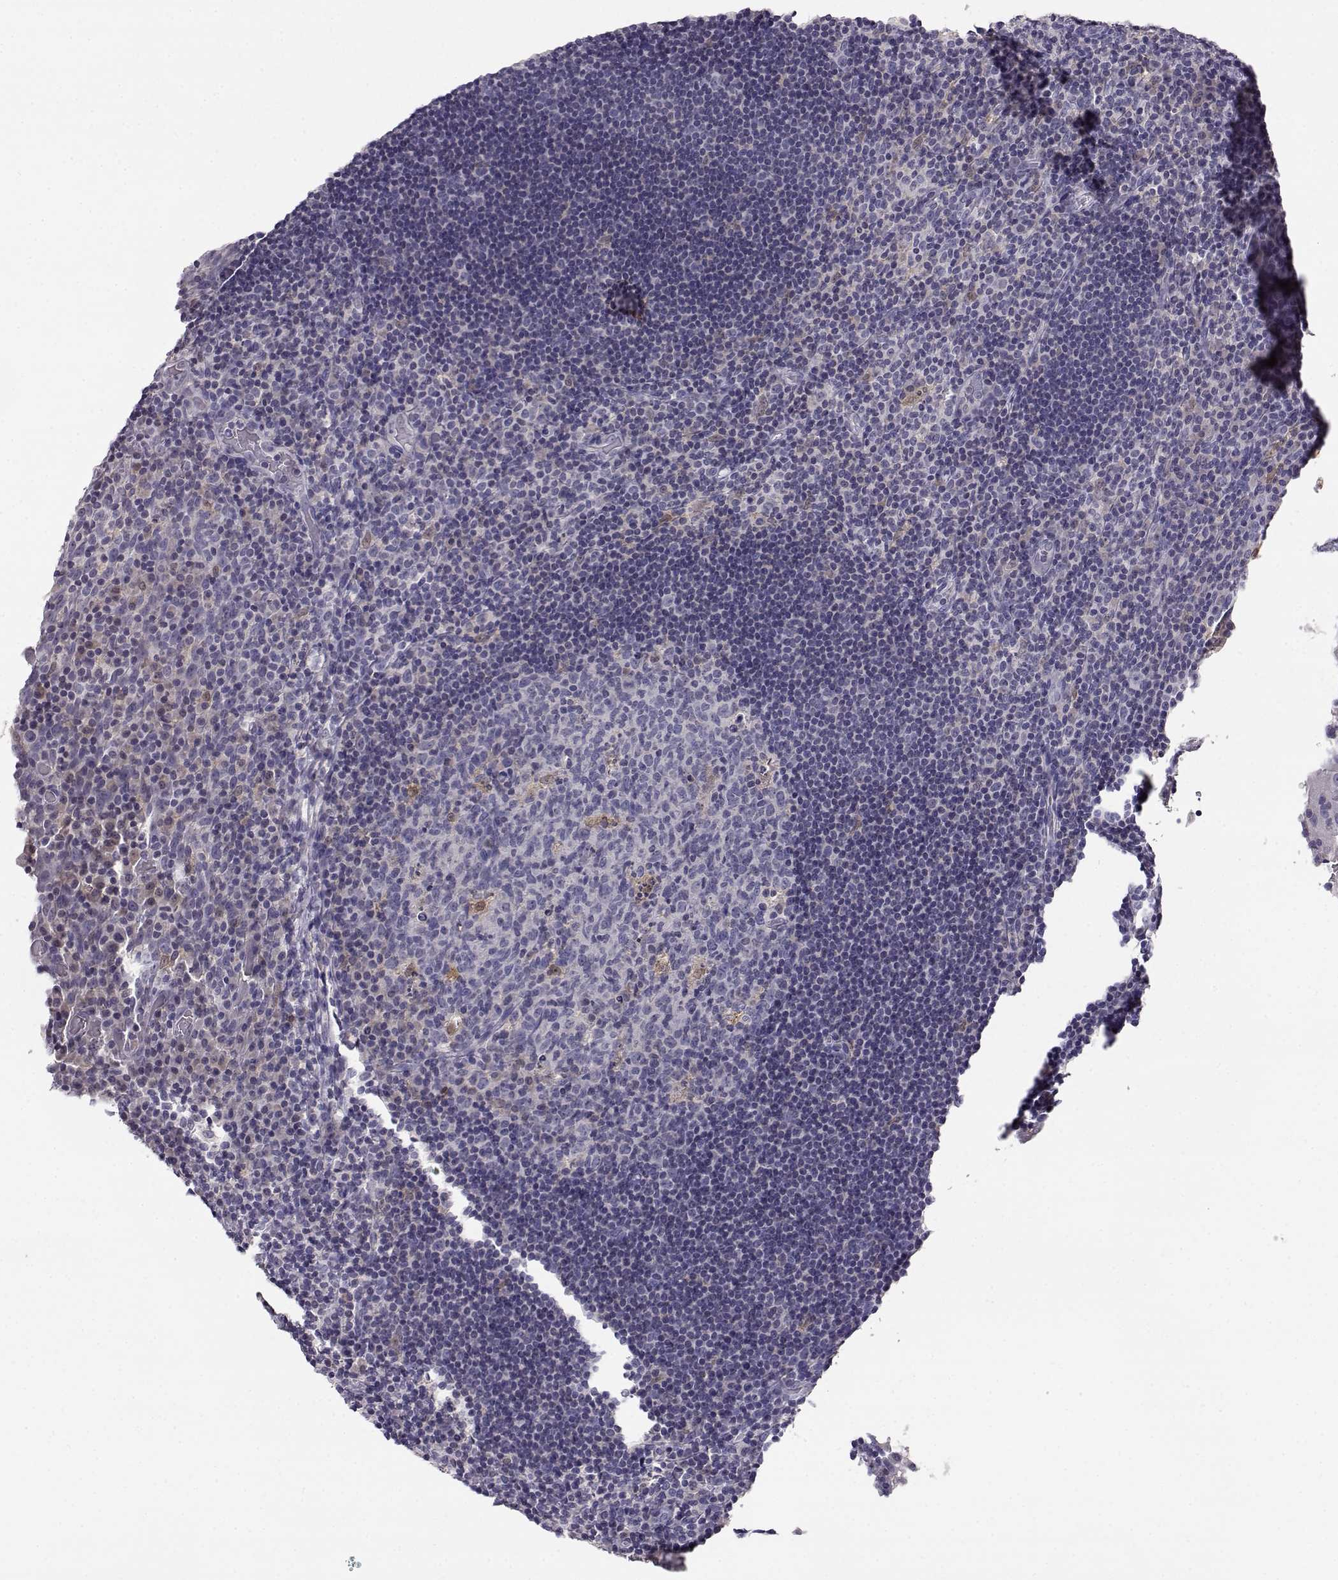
{"staining": {"intensity": "weak", "quantity": "<25%", "location": "cytoplasmic/membranous"}, "tissue": "tonsil", "cell_type": "Germinal center cells", "image_type": "normal", "snomed": [{"axis": "morphology", "description": "Normal tissue, NOS"}, {"axis": "topography", "description": "Tonsil"}], "caption": "High power microscopy micrograph of an immunohistochemistry (IHC) image of unremarkable tonsil, revealing no significant expression in germinal center cells. (Brightfield microscopy of DAB (3,3'-diaminobenzidine) immunohistochemistry at high magnification).", "gene": "AKR1B1", "patient": {"sex": "male", "age": 17}}